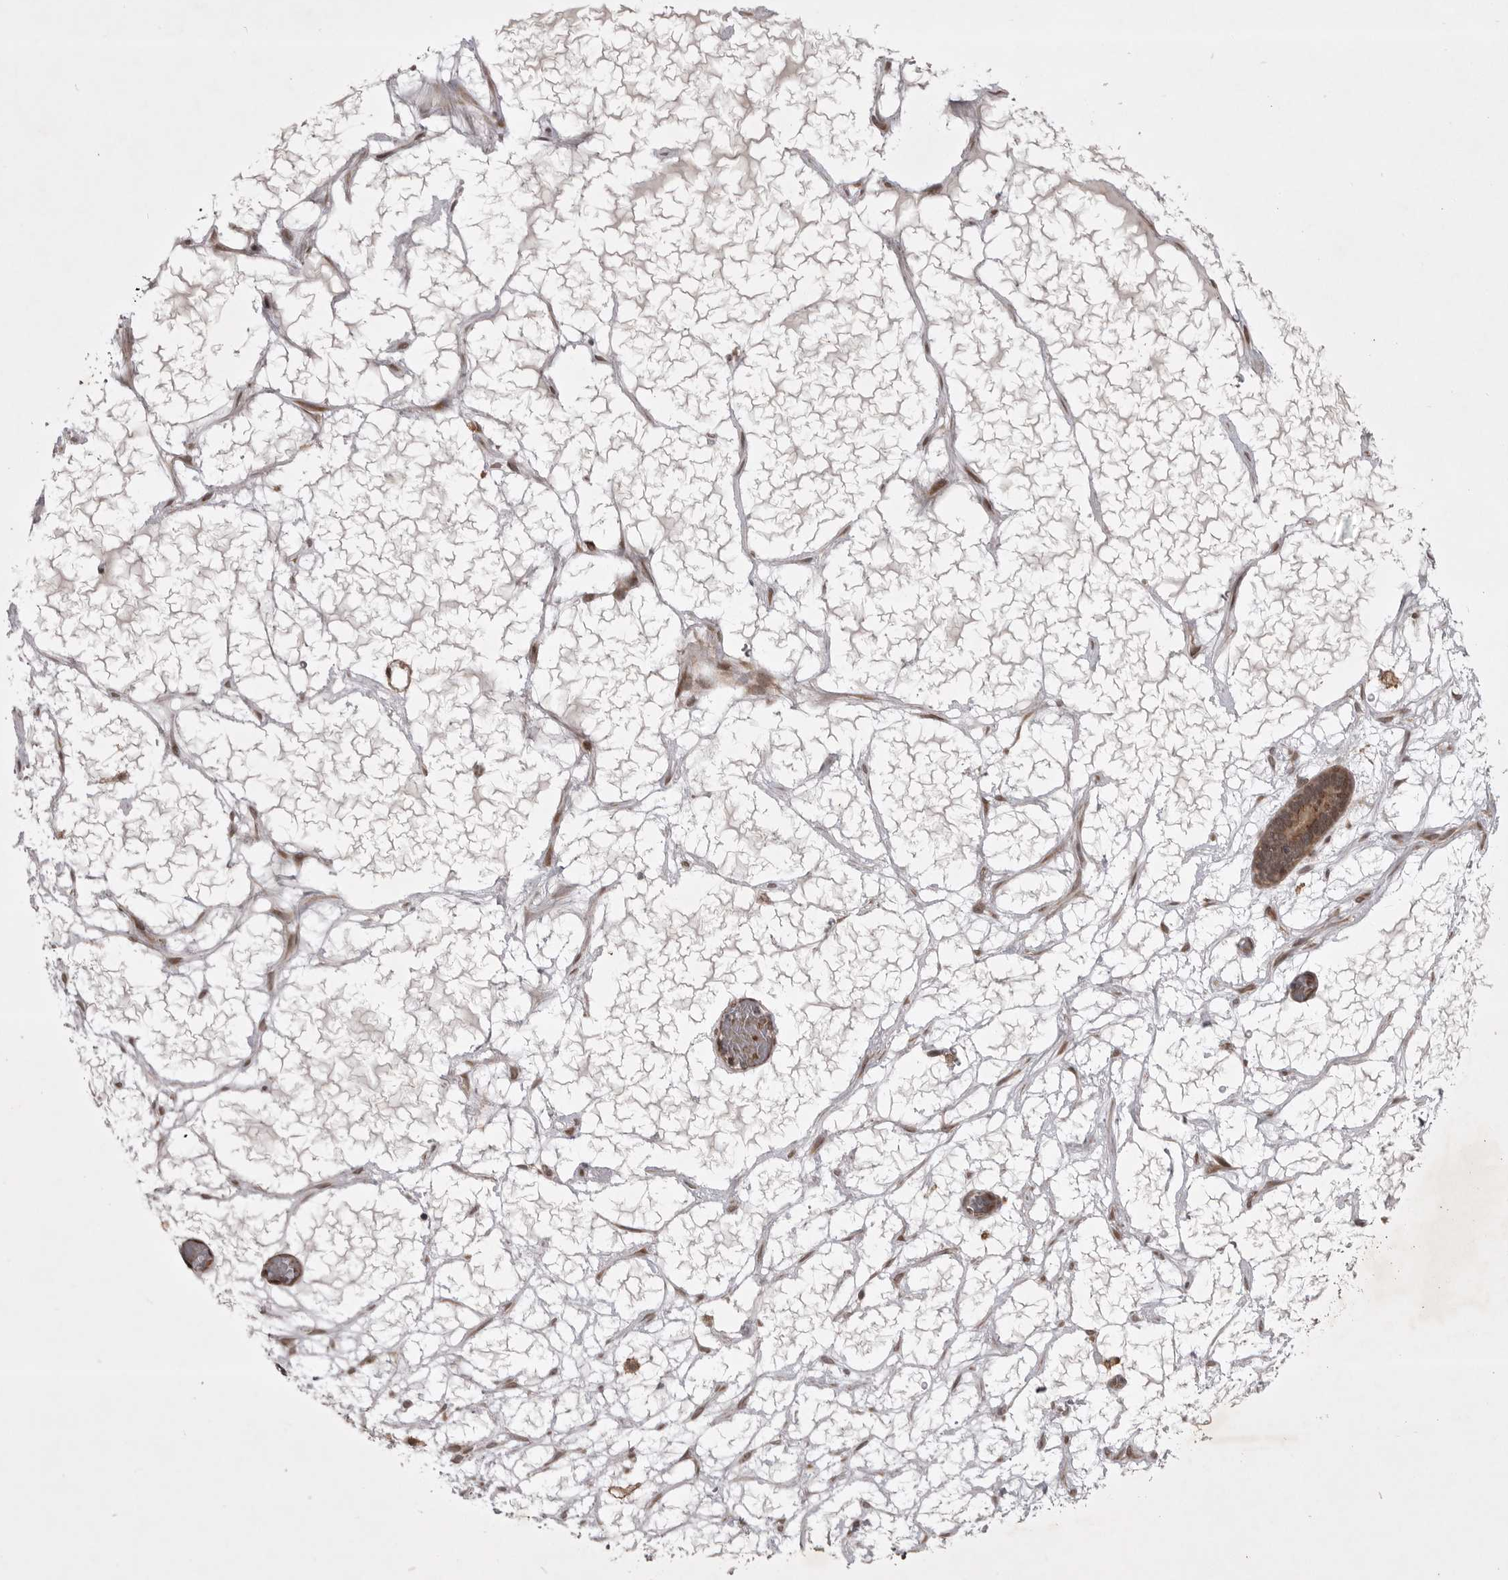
{"staining": {"intensity": "moderate", "quantity": ">75%", "location": "cytoplasmic/membranous"}, "tissue": "ovarian cancer", "cell_type": "Tumor cells", "image_type": "cancer", "snomed": [{"axis": "morphology", "description": "Cystadenocarcinoma, serous, NOS"}, {"axis": "topography", "description": "Ovary"}], "caption": "High-power microscopy captured an immunohistochemistry (IHC) image of ovarian cancer (serous cystadenocarcinoma), revealing moderate cytoplasmic/membranous staining in approximately >75% of tumor cells.", "gene": "SNX16", "patient": {"sex": "female", "age": 56}}